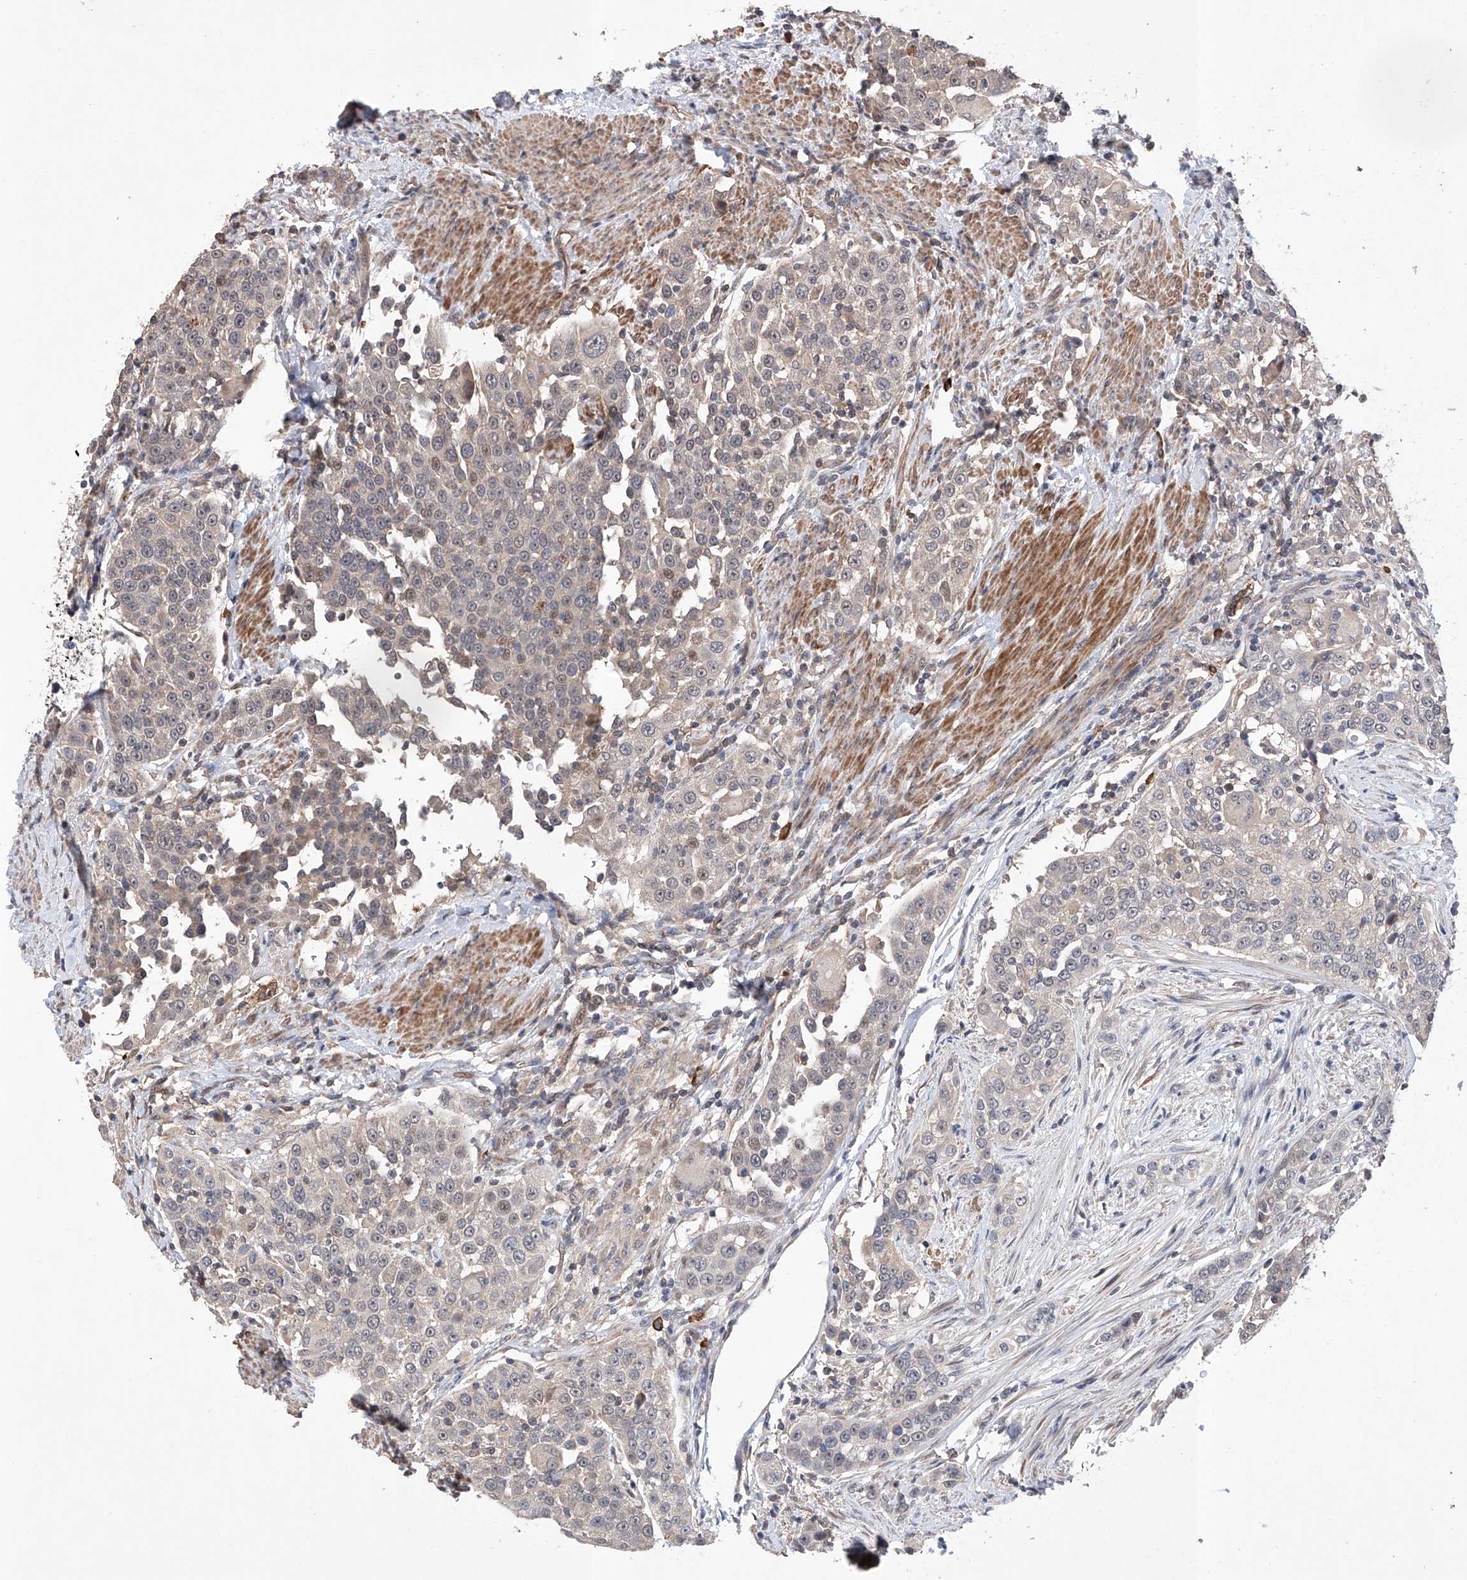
{"staining": {"intensity": "weak", "quantity": "25%-75%", "location": "cytoplasmic/membranous,nuclear"}, "tissue": "urothelial cancer", "cell_type": "Tumor cells", "image_type": "cancer", "snomed": [{"axis": "morphology", "description": "Urothelial carcinoma, High grade"}, {"axis": "topography", "description": "Urinary bladder"}], "caption": "IHC image of neoplastic tissue: urothelial cancer stained using immunohistochemistry (IHC) exhibits low levels of weak protein expression localized specifically in the cytoplasmic/membranous and nuclear of tumor cells, appearing as a cytoplasmic/membranous and nuclear brown color.", "gene": "AFG1L", "patient": {"sex": "female", "age": 80}}